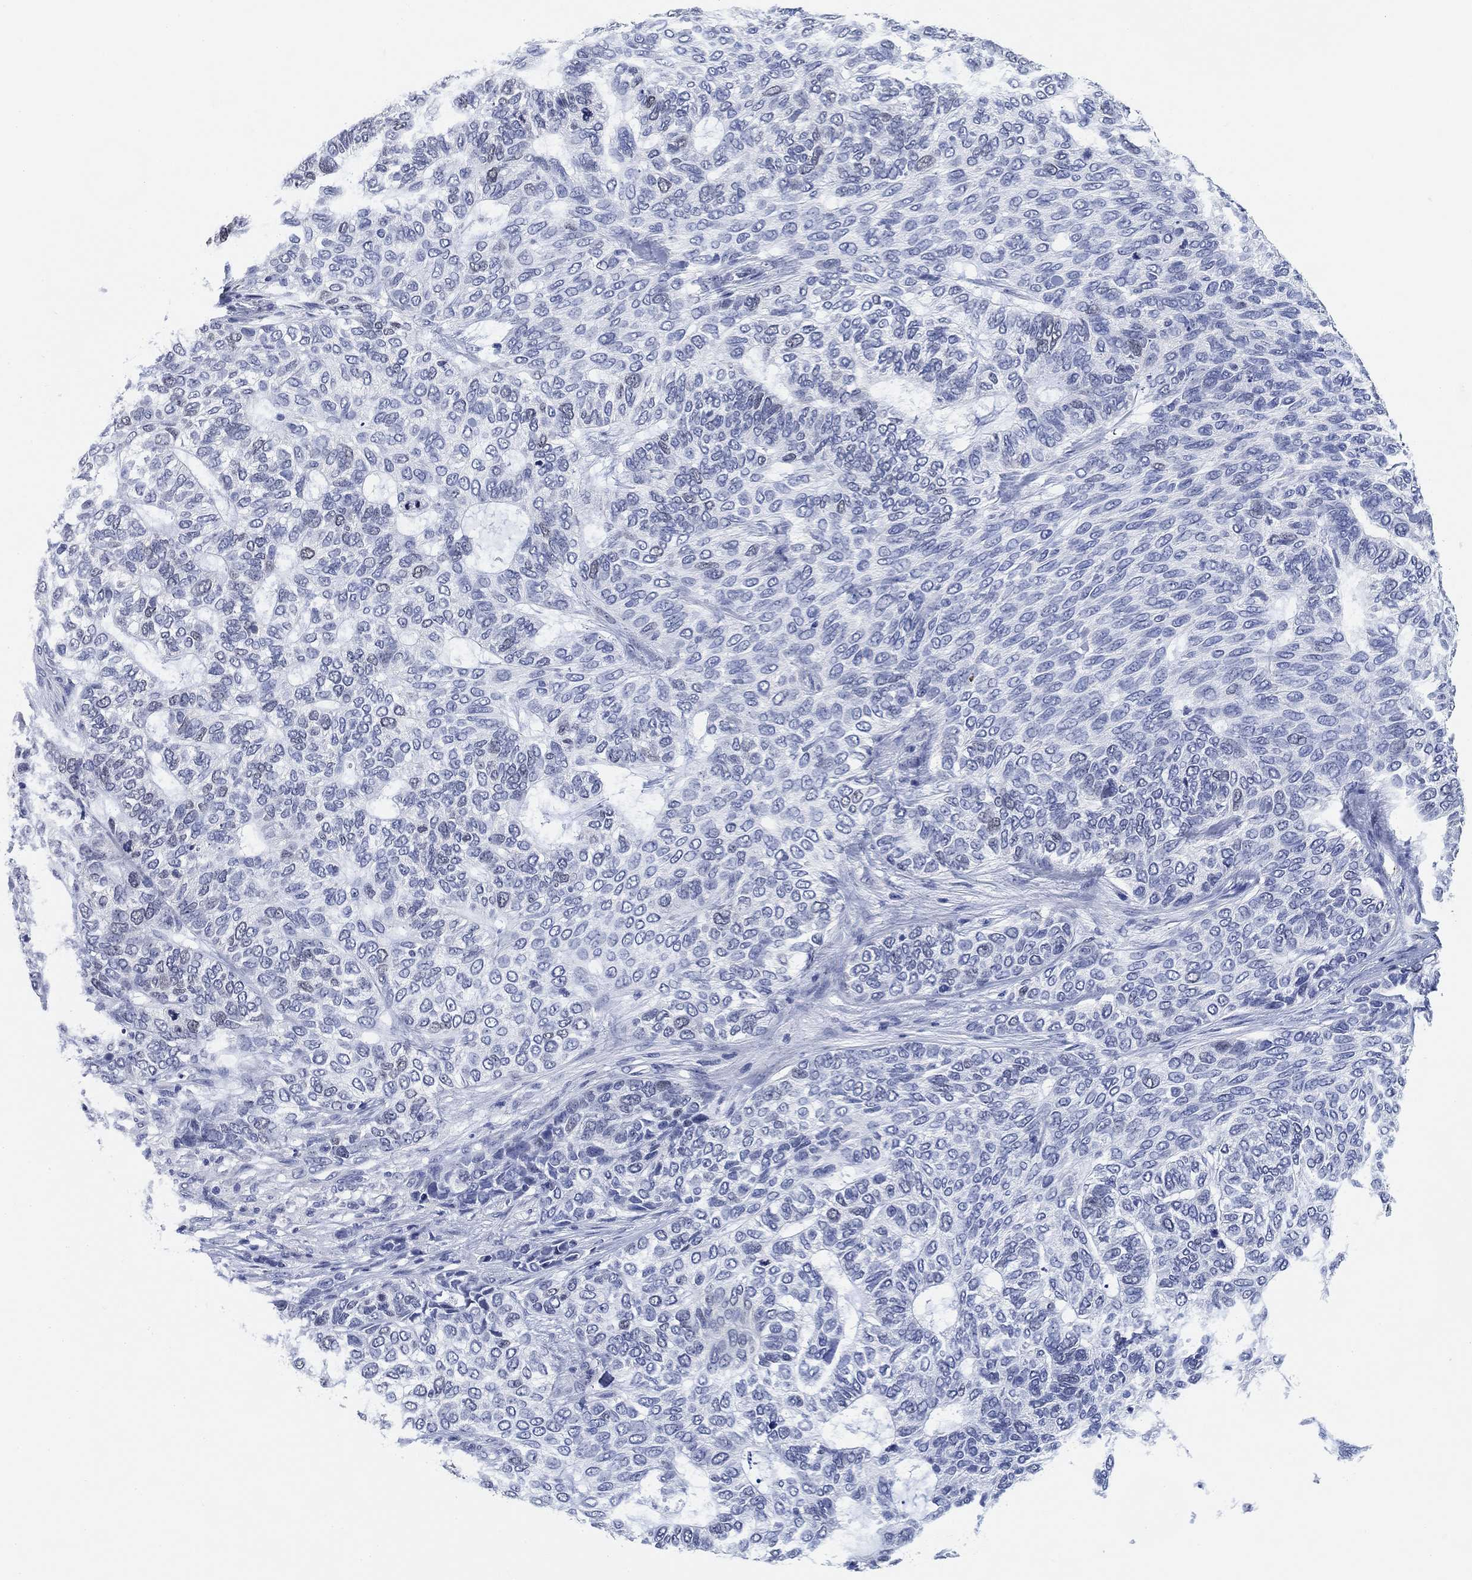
{"staining": {"intensity": "negative", "quantity": "none", "location": "none"}, "tissue": "skin cancer", "cell_type": "Tumor cells", "image_type": "cancer", "snomed": [{"axis": "morphology", "description": "Basal cell carcinoma"}, {"axis": "topography", "description": "Skin"}], "caption": "Immunohistochemistry (IHC) micrograph of neoplastic tissue: skin cancer stained with DAB (3,3'-diaminobenzidine) exhibits no significant protein staining in tumor cells. (IHC, brightfield microscopy, high magnification).", "gene": "PAX6", "patient": {"sex": "female", "age": 65}}